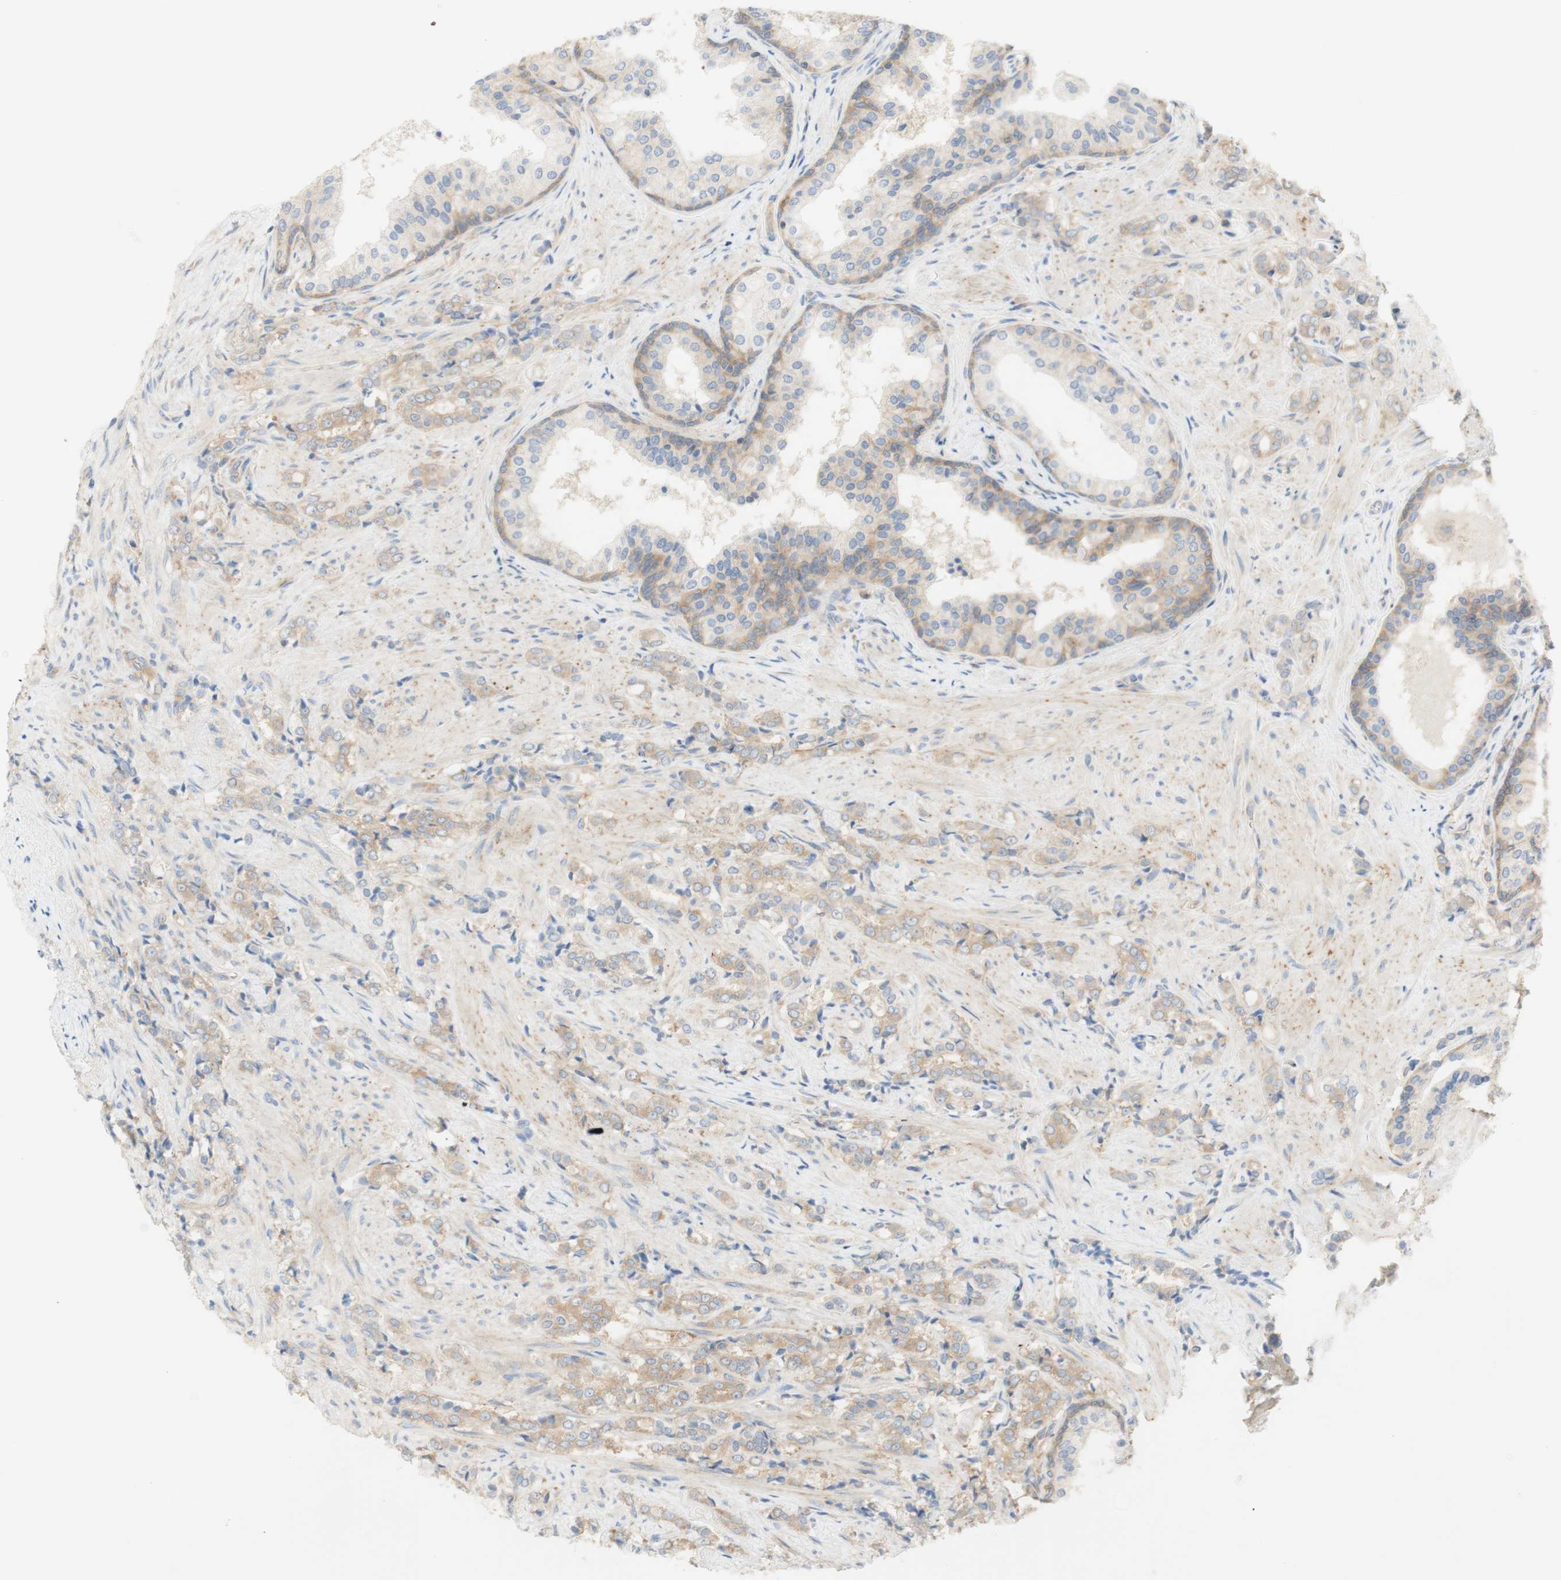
{"staining": {"intensity": "weak", "quantity": ">75%", "location": "cytoplasmic/membranous"}, "tissue": "prostate cancer", "cell_type": "Tumor cells", "image_type": "cancer", "snomed": [{"axis": "morphology", "description": "Adenocarcinoma, Low grade"}, {"axis": "topography", "description": "Prostate"}], "caption": "Immunohistochemical staining of human prostate low-grade adenocarcinoma reveals low levels of weak cytoplasmic/membranous staining in about >75% of tumor cells.", "gene": "ATP2B1", "patient": {"sex": "male", "age": 60}}